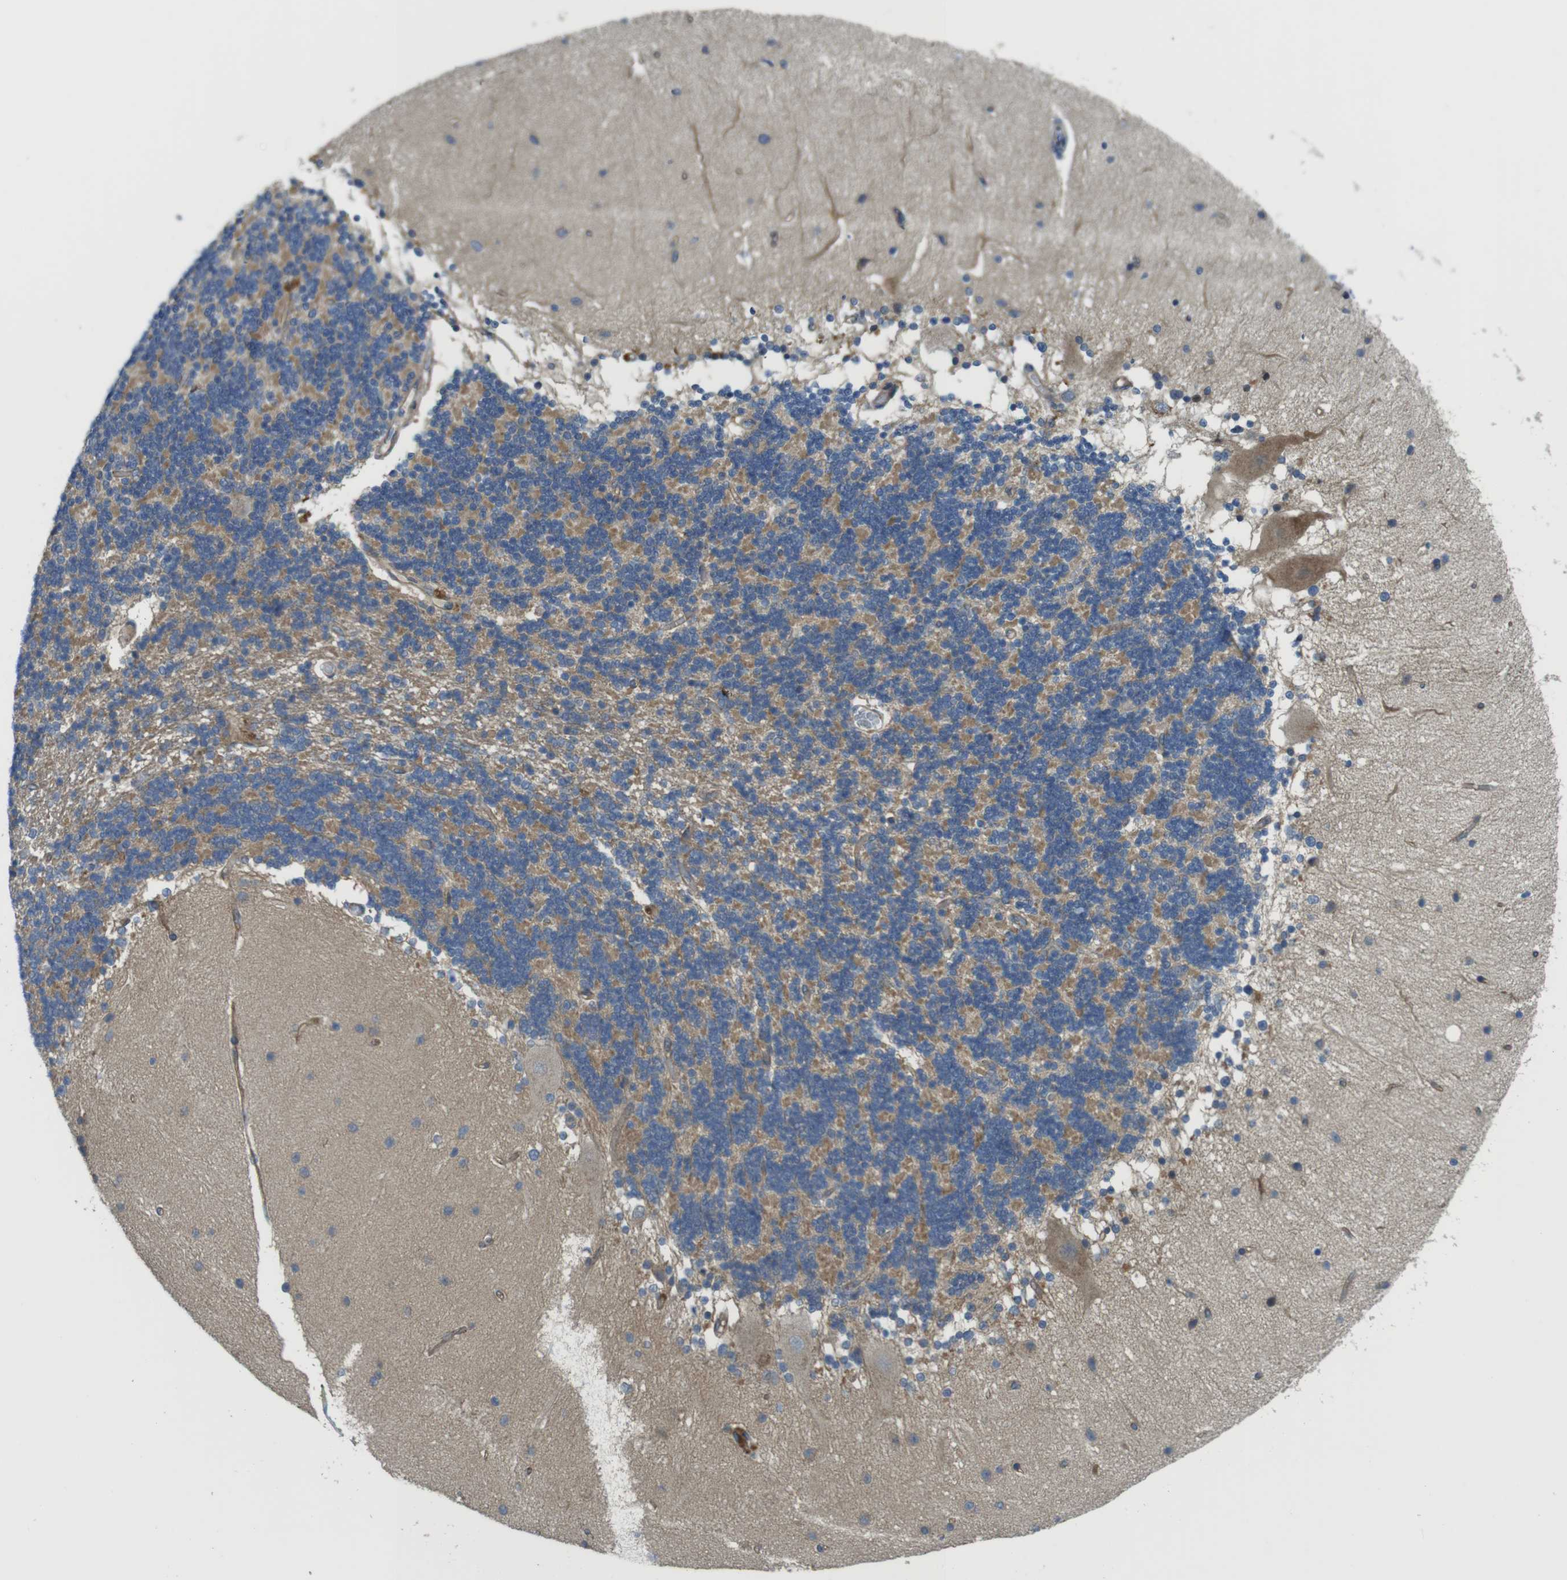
{"staining": {"intensity": "moderate", "quantity": "25%-75%", "location": "cytoplasmic/membranous"}, "tissue": "cerebellum", "cell_type": "Cells in granular layer", "image_type": "normal", "snomed": [{"axis": "morphology", "description": "Normal tissue, NOS"}, {"axis": "topography", "description": "Cerebellum"}], "caption": "About 25%-75% of cells in granular layer in unremarkable cerebellum display moderate cytoplasmic/membranous protein expression as visualized by brown immunohistochemical staining.", "gene": "ABHD15", "patient": {"sex": "female", "age": 54}}